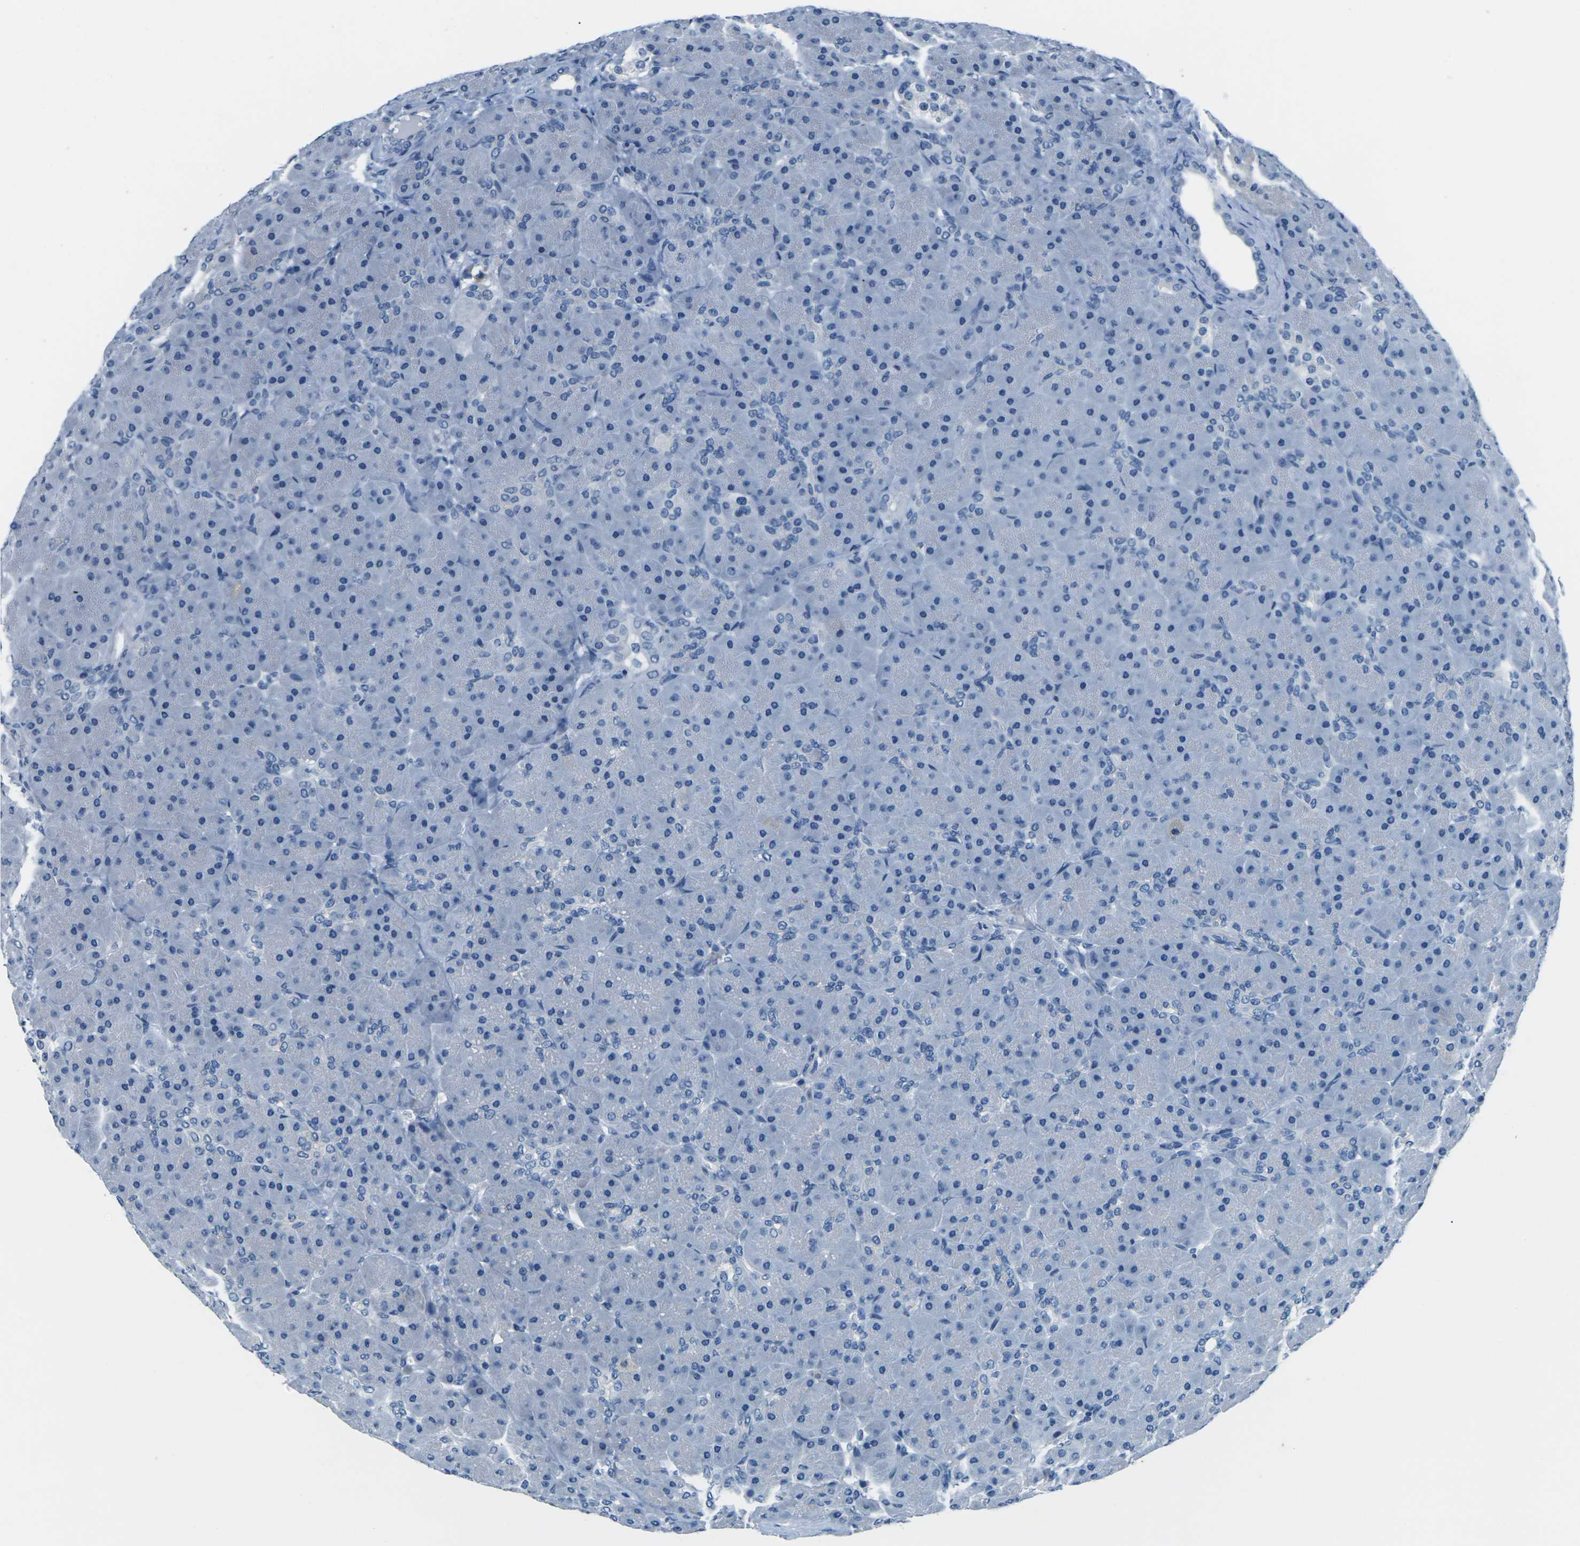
{"staining": {"intensity": "negative", "quantity": "none", "location": "none"}, "tissue": "pancreas", "cell_type": "Exocrine glandular cells", "image_type": "normal", "snomed": [{"axis": "morphology", "description": "Normal tissue, NOS"}, {"axis": "topography", "description": "Pancreas"}], "caption": "This is a photomicrograph of immunohistochemistry (IHC) staining of unremarkable pancreas, which shows no expression in exocrine glandular cells.", "gene": "UMOD", "patient": {"sex": "male", "age": 66}}